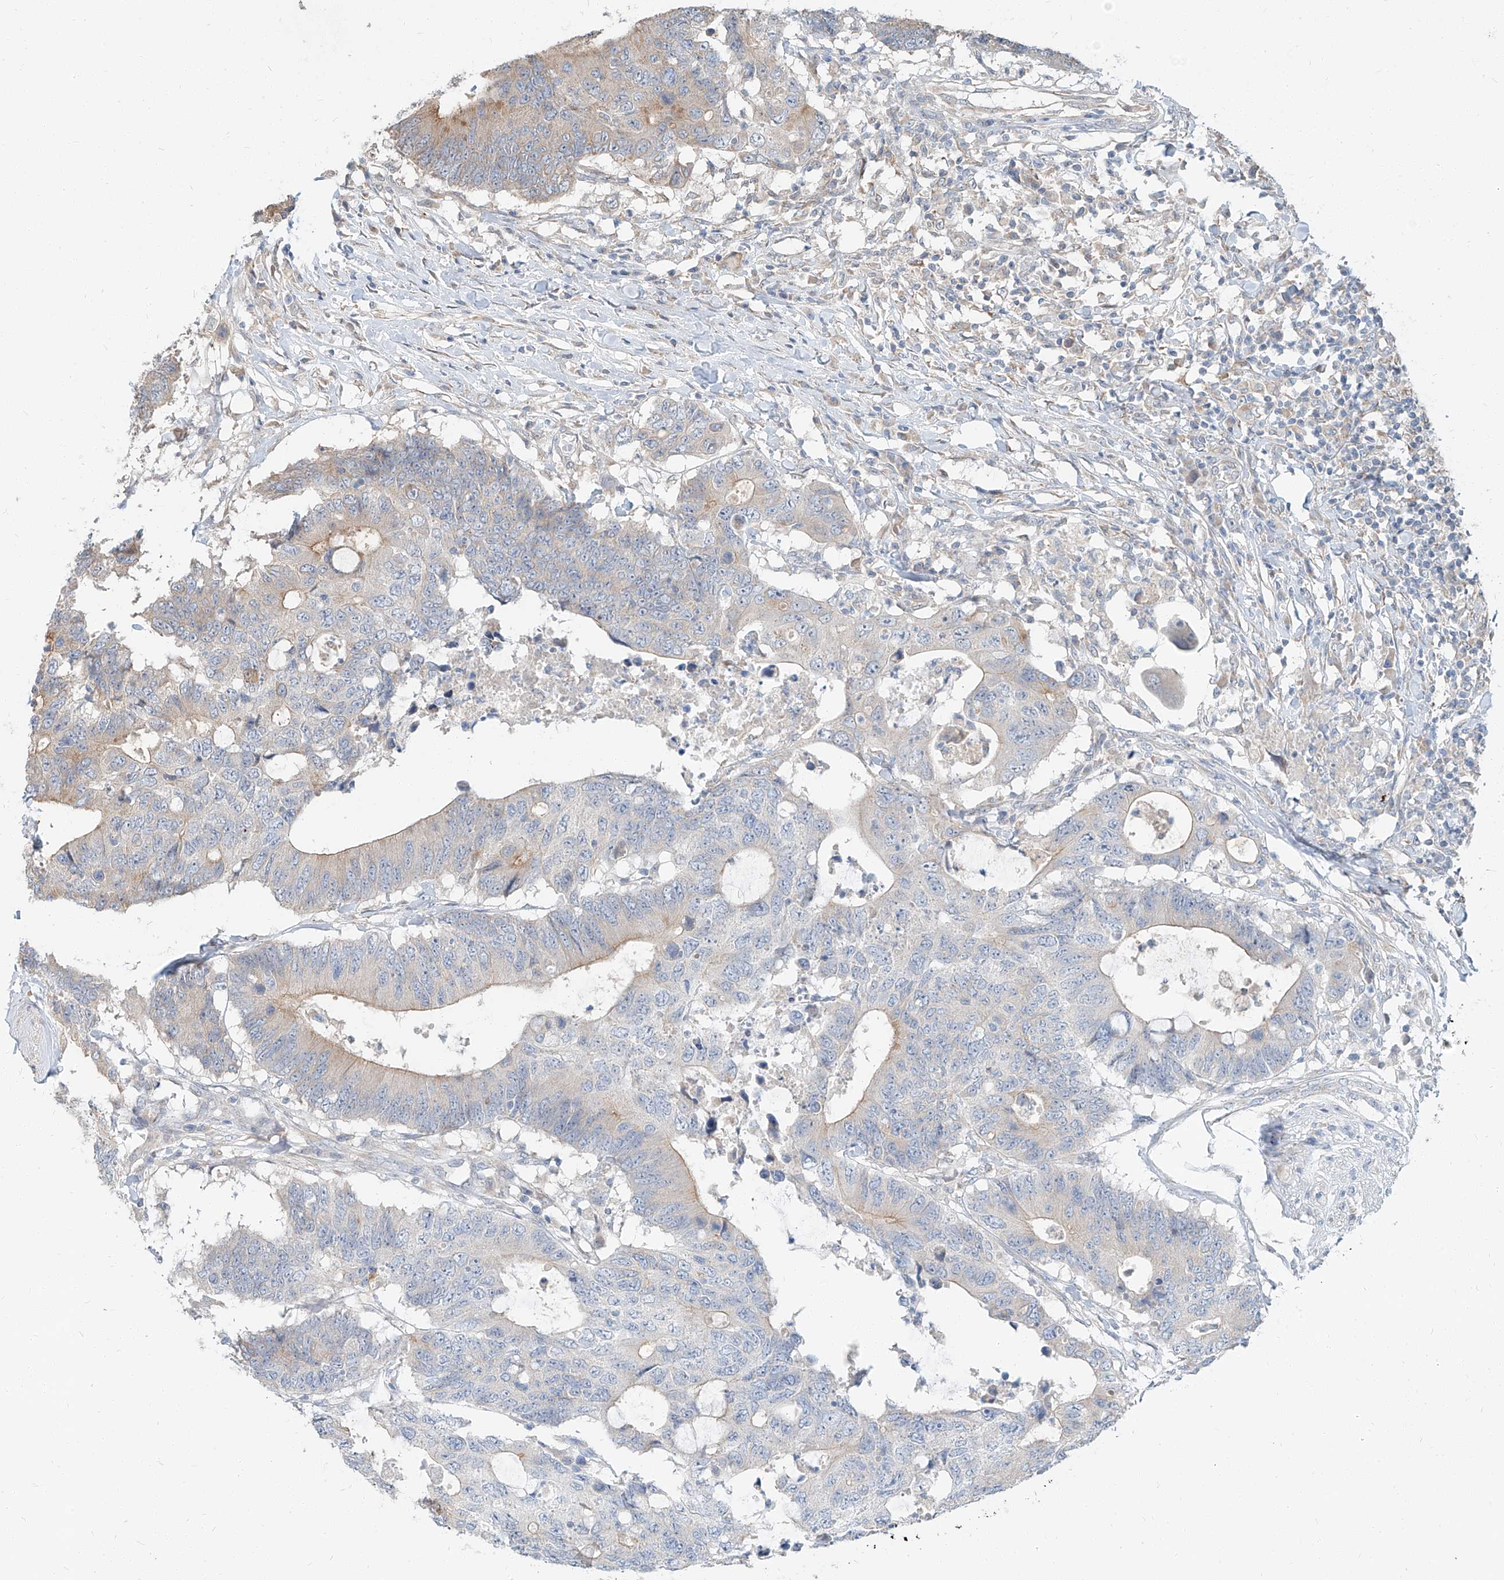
{"staining": {"intensity": "weak", "quantity": "<25%", "location": "cytoplasmic/membranous"}, "tissue": "colorectal cancer", "cell_type": "Tumor cells", "image_type": "cancer", "snomed": [{"axis": "morphology", "description": "Adenocarcinoma, NOS"}, {"axis": "topography", "description": "Colon"}], "caption": "This is a image of IHC staining of colorectal cancer (adenocarcinoma), which shows no expression in tumor cells. The staining is performed using DAB brown chromogen with nuclei counter-stained in using hematoxylin.", "gene": "STX19", "patient": {"sex": "male", "age": 71}}